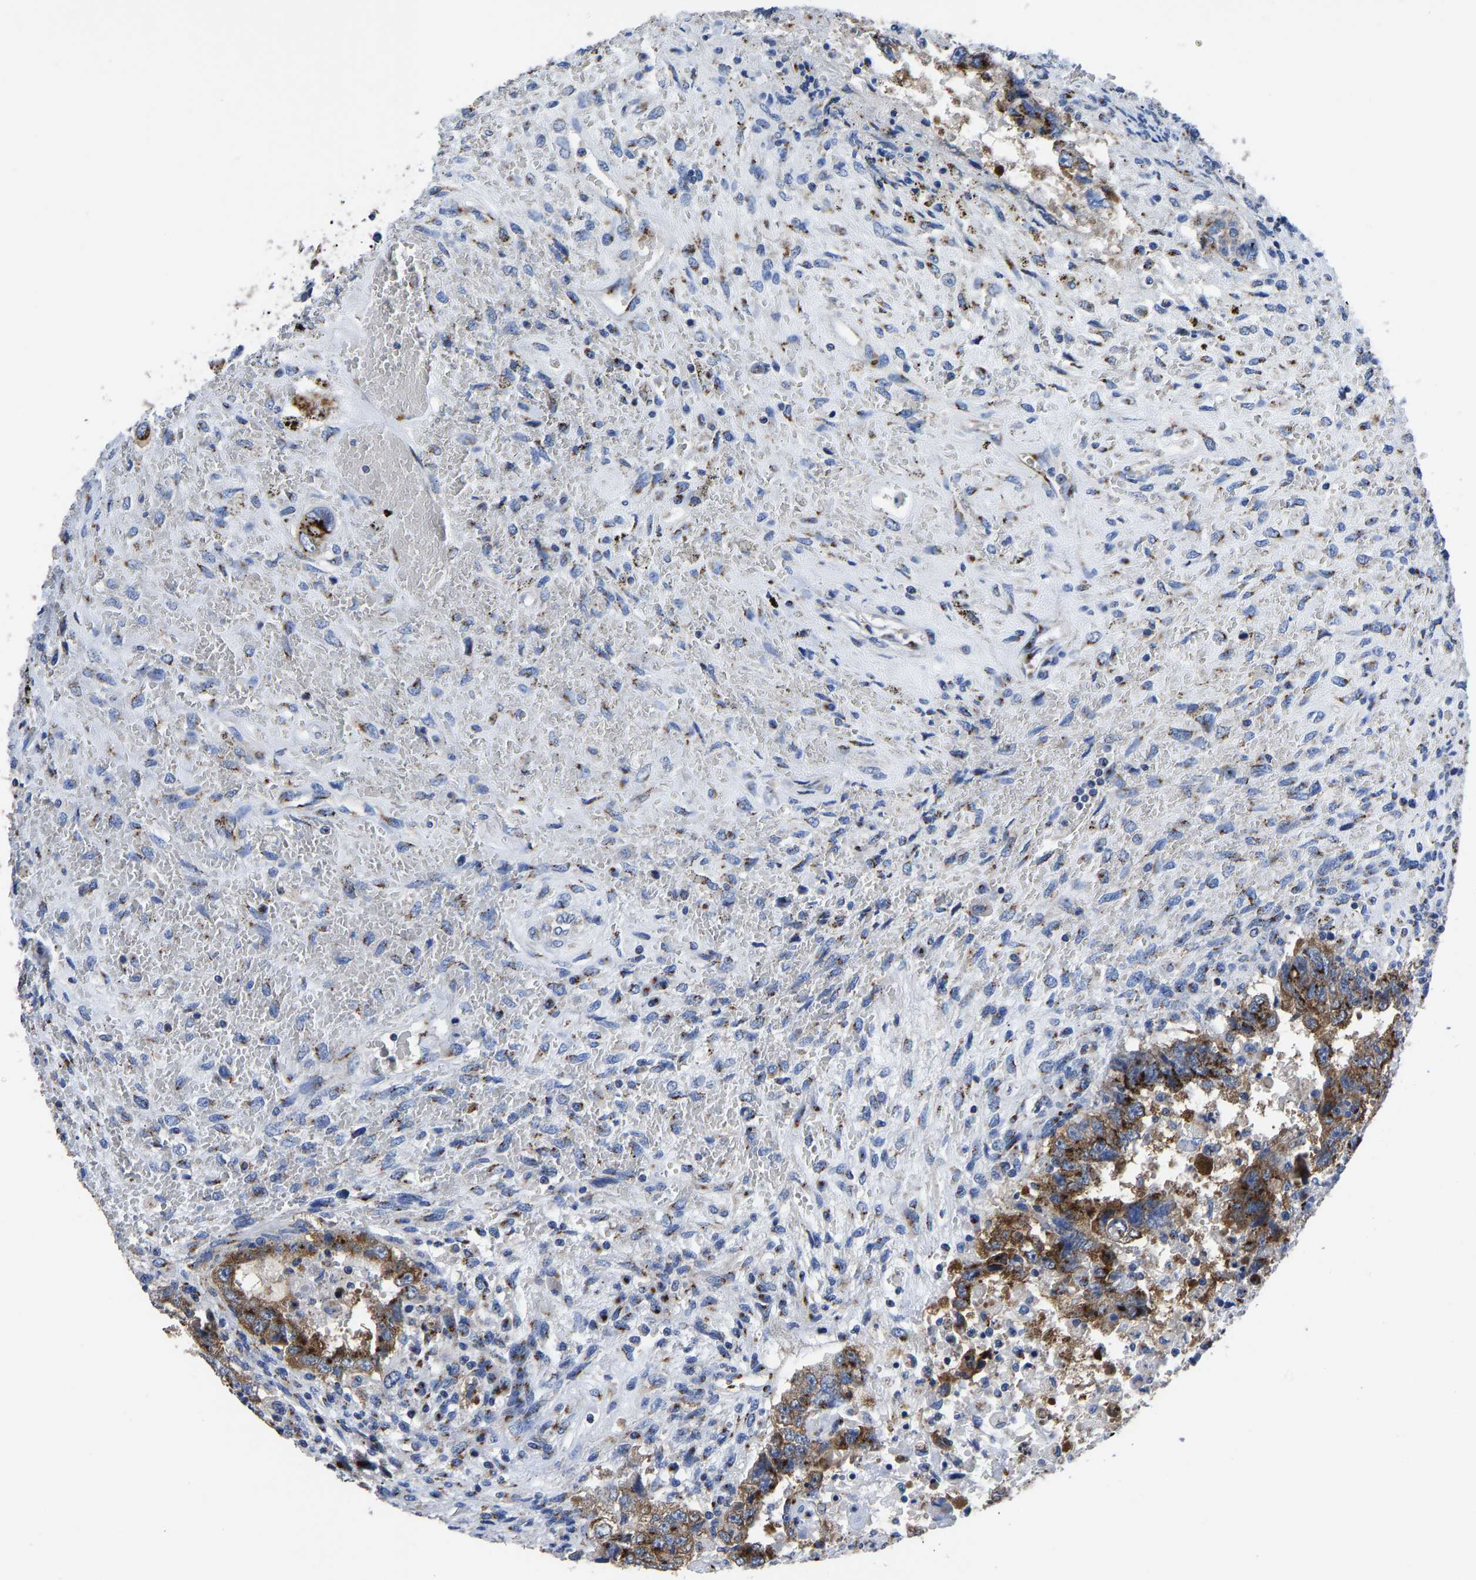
{"staining": {"intensity": "moderate", "quantity": ">75%", "location": "cytoplasmic/membranous"}, "tissue": "testis cancer", "cell_type": "Tumor cells", "image_type": "cancer", "snomed": [{"axis": "morphology", "description": "Carcinoma, Embryonal, NOS"}, {"axis": "topography", "description": "Testis"}], "caption": "Immunohistochemistry (DAB (3,3'-diaminobenzidine)) staining of human embryonal carcinoma (testis) shows moderate cytoplasmic/membranous protein positivity in approximately >75% of tumor cells.", "gene": "TMEM87A", "patient": {"sex": "male", "age": 26}}